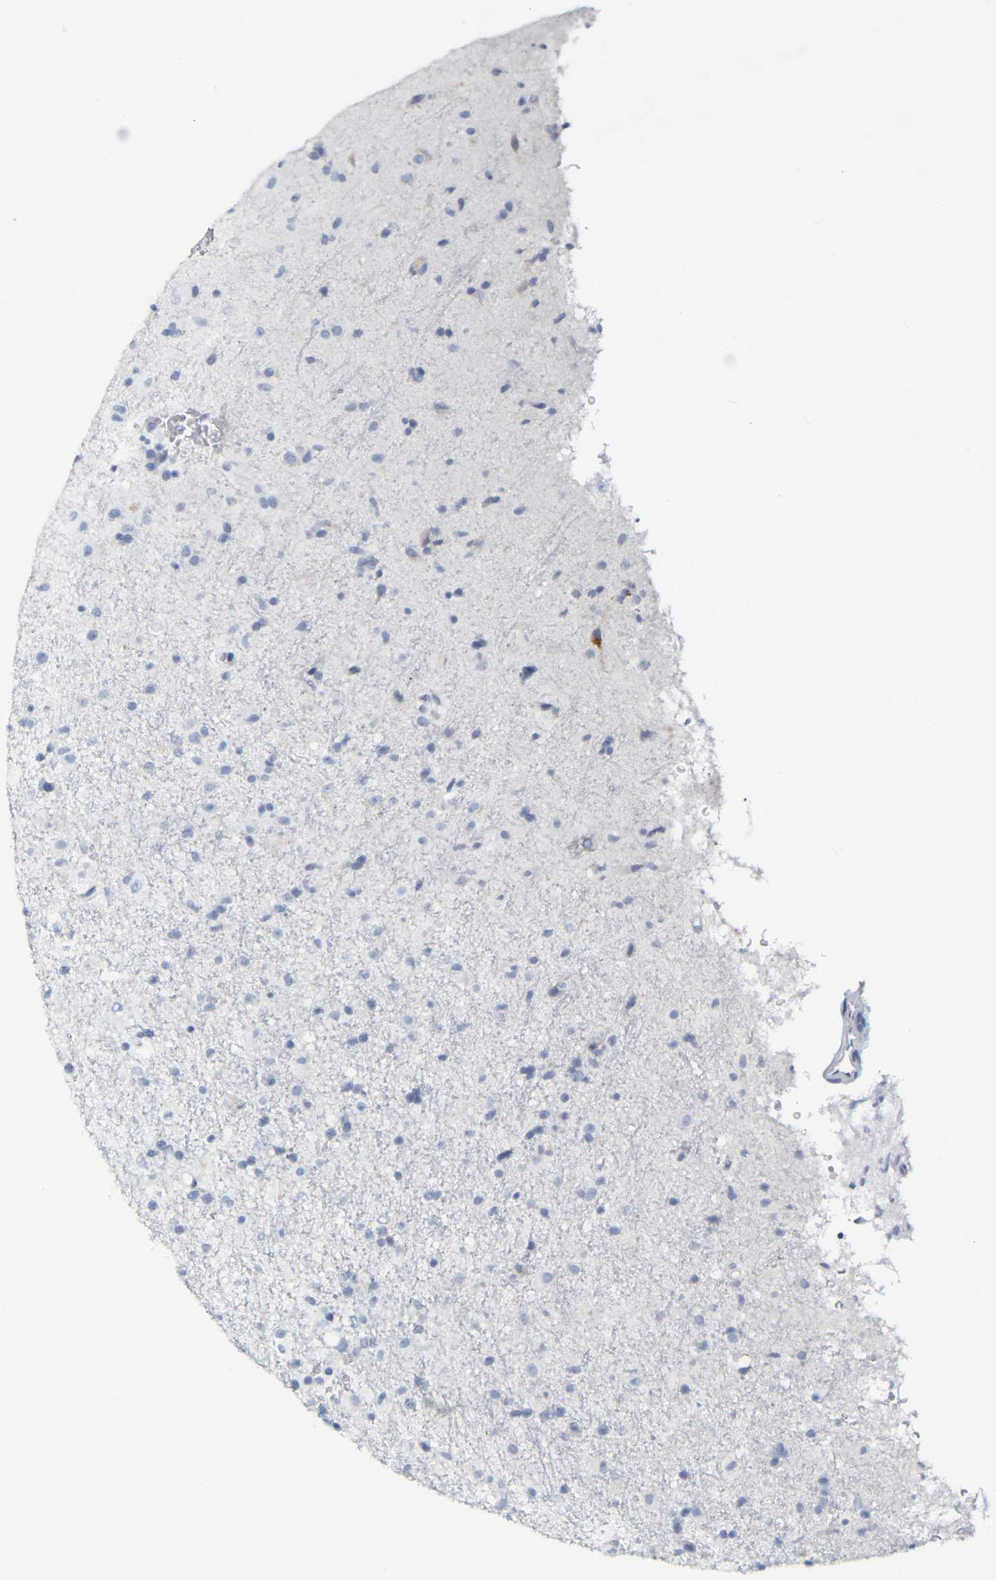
{"staining": {"intensity": "negative", "quantity": "none", "location": "none"}, "tissue": "glioma", "cell_type": "Tumor cells", "image_type": "cancer", "snomed": [{"axis": "morphology", "description": "Glioma, malignant, Low grade"}, {"axis": "topography", "description": "Brain"}], "caption": "The image reveals no significant positivity in tumor cells of glioma. (DAB (3,3'-diaminobenzidine) immunohistochemistry visualized using brightfield microscopy, high magnification).", "gene": "GNAS", "patient": {"sex": "male", "age": 65}}